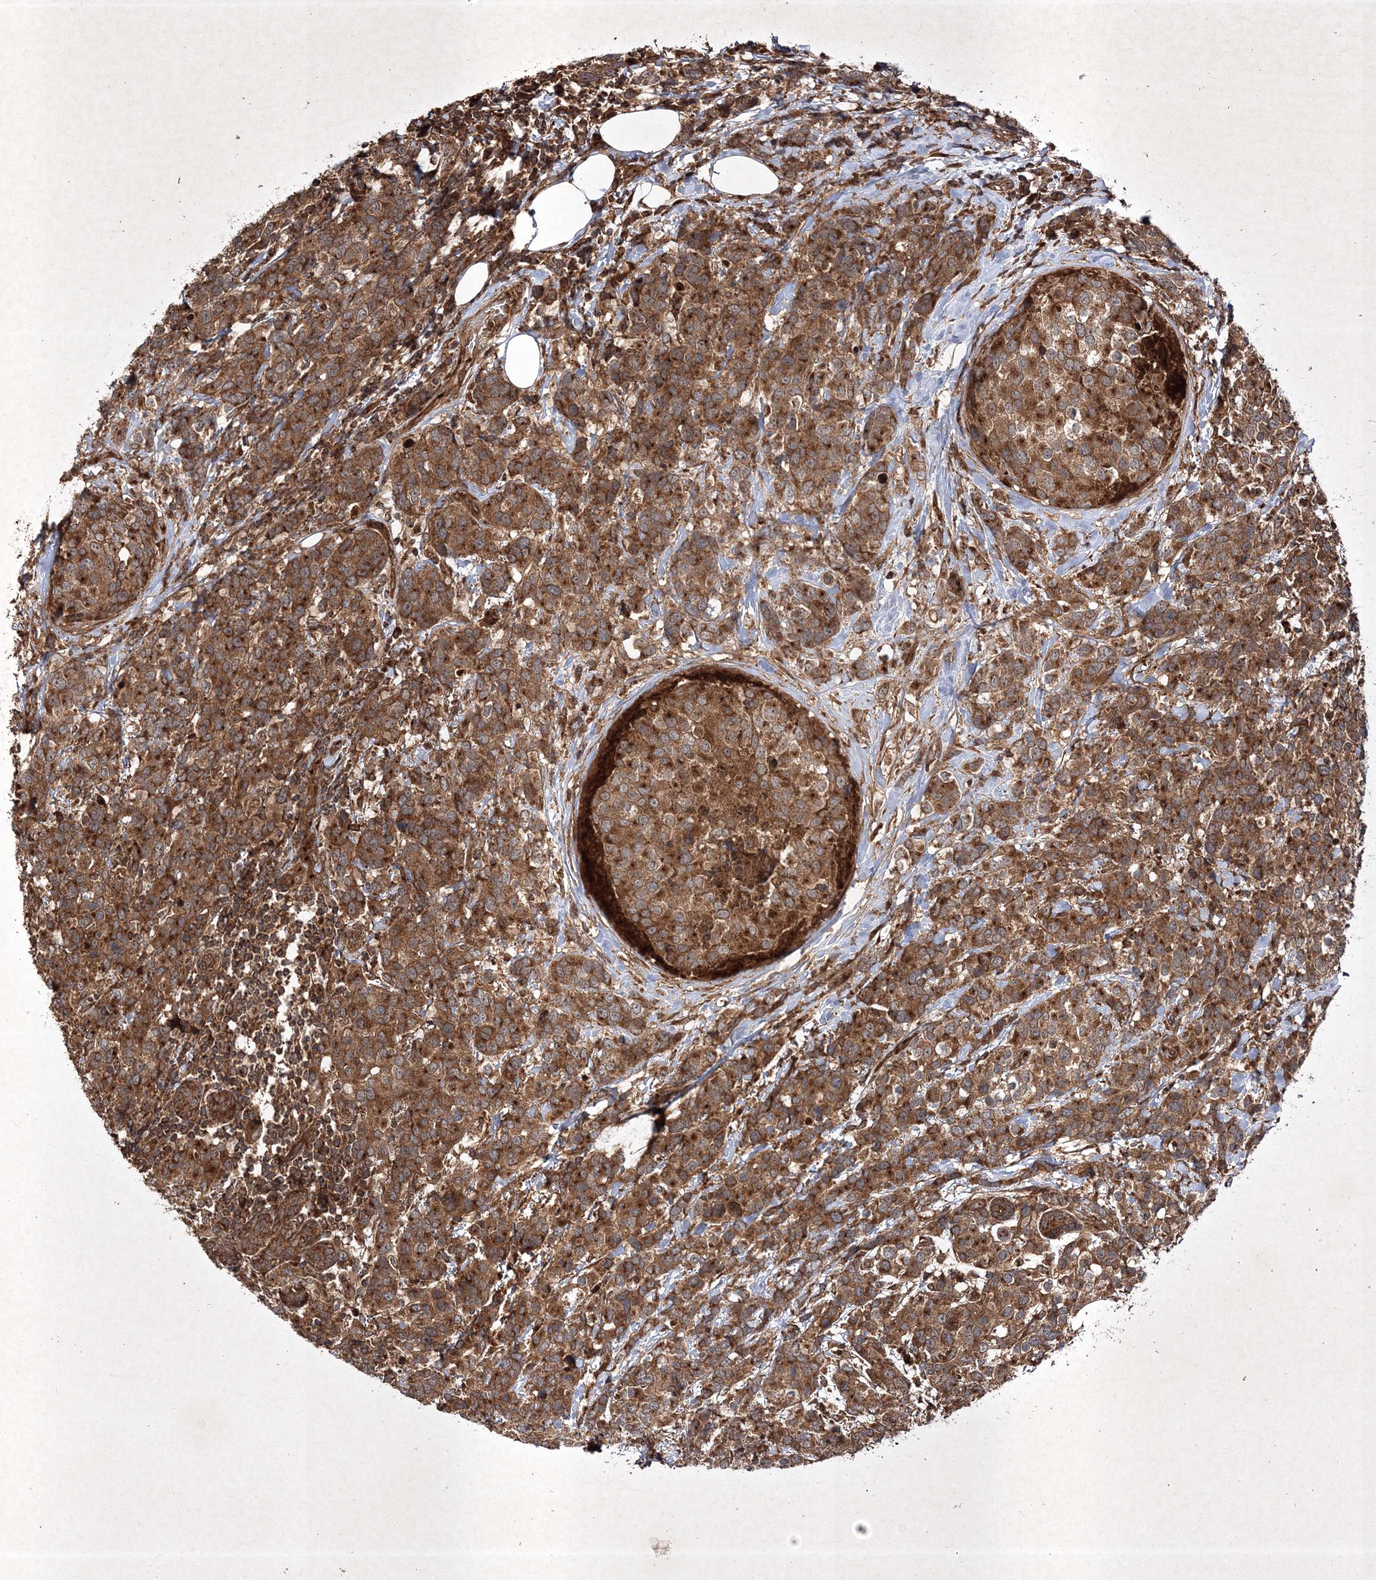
{"staining": {"intensity": "strong", "quantity": ">75%", "location": "cytoplasmic/membranous"}, "tissue": "breast cancer", "cell_type": "Tumor cells", "image_type": "cancer", "snomed": [{"axis": "morphology", "description": "Lobular carcinoma"}, {"axis": "topography", "description": "Breast"}], "caption": "Protein expression analysis of breast cancer exhibits strong cytoplasmic/membranous expression in about >75% of tumor cells. (DAB IHC with brightfield microscopy, high magnification).", "gene": "DNAJC13", "patient": {"sex": "female", "age": 59}}